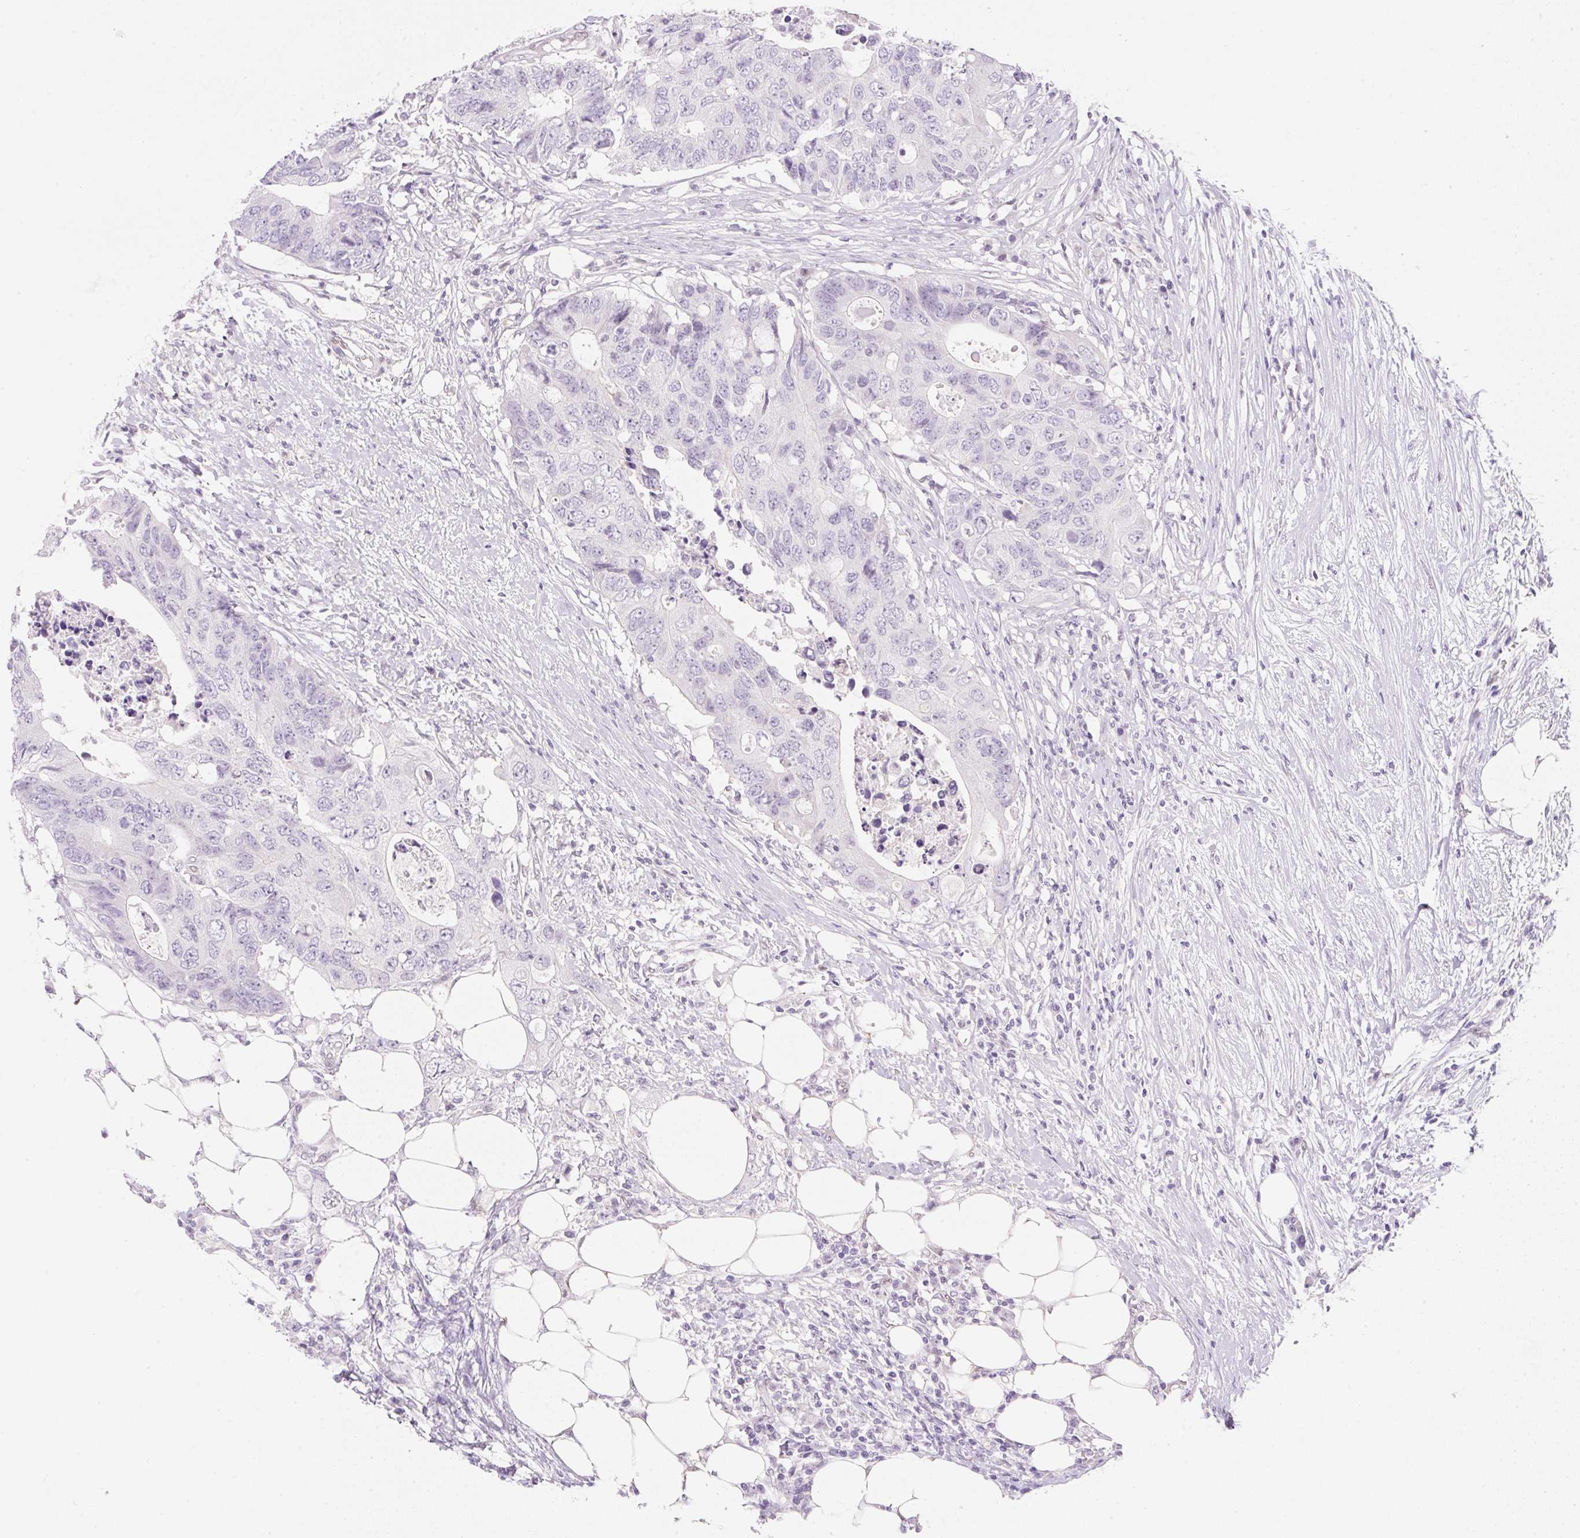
{"staining": {"intensity": "negative", "quantity": "none", "location": "none"}, "tissue": "colorectal cancer", "cell_type": "Tumor cells", "image_type": "cancer", "snomed": [{"axis": "morphology", "description": "Adenocarcinoma, NOS"}, {"axis": "topography", "description": "Colon"}], "caption": "A micrograph of human colorectal cancer is negative for staining in tumor cells.", "gene": "SYNE3", "patient": {"sex": "male", "age": 71}}